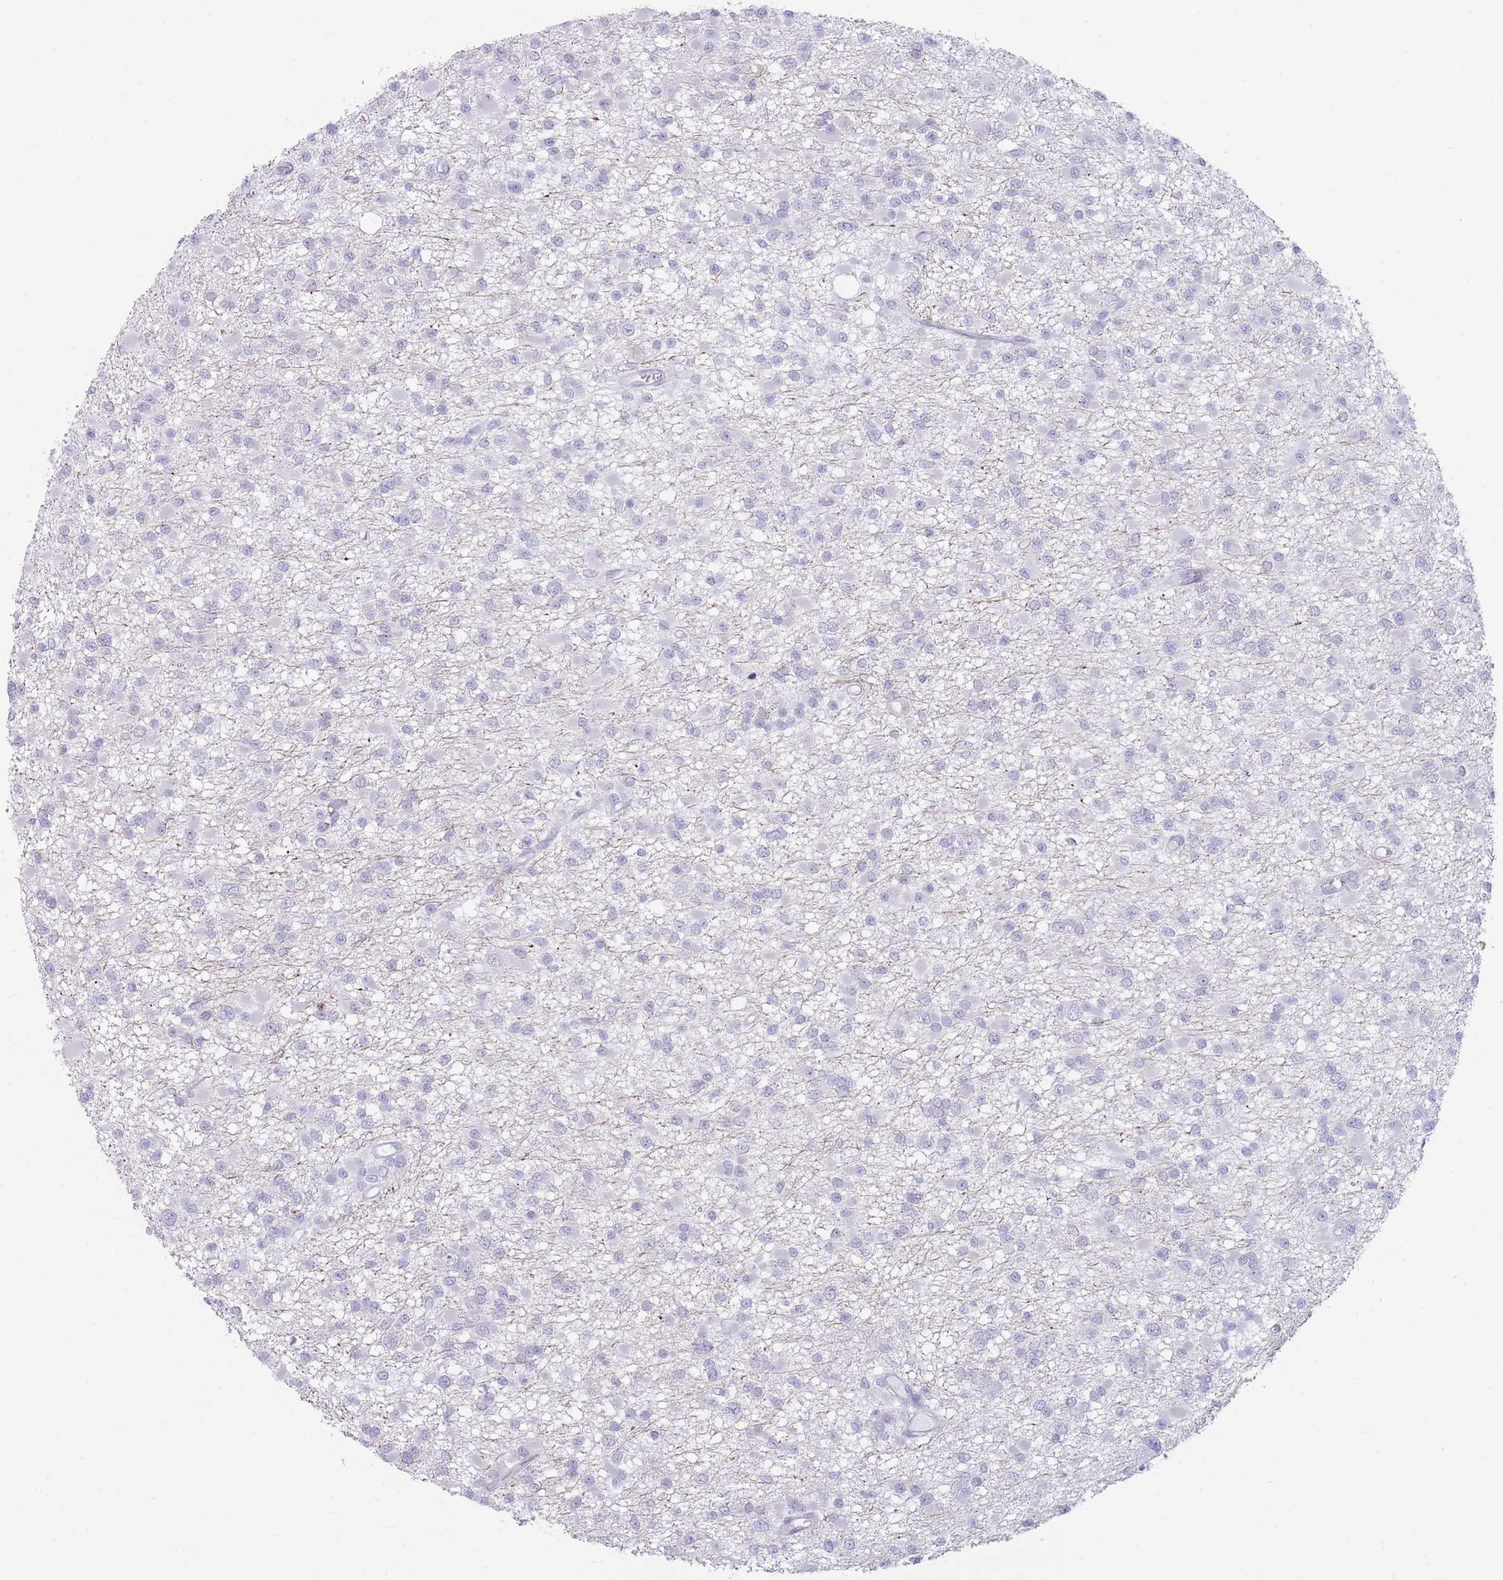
{"staining": {"intensity": "negative", "quantity": "none", "location": "none"}, "tissue": "glioma", "cell_type": "Tumor cells", "image_type": "cancer", "snomed": [{"axis": "morphology", "description": "Glioma, malignant, Low grade"}, {"axis": "topography", "description": "Brain"}], "caption": "There is no significant positivity in tumor cells of glioma.", "gene": "IFNA6", "patient": {"sex": "female", "age": 22}}